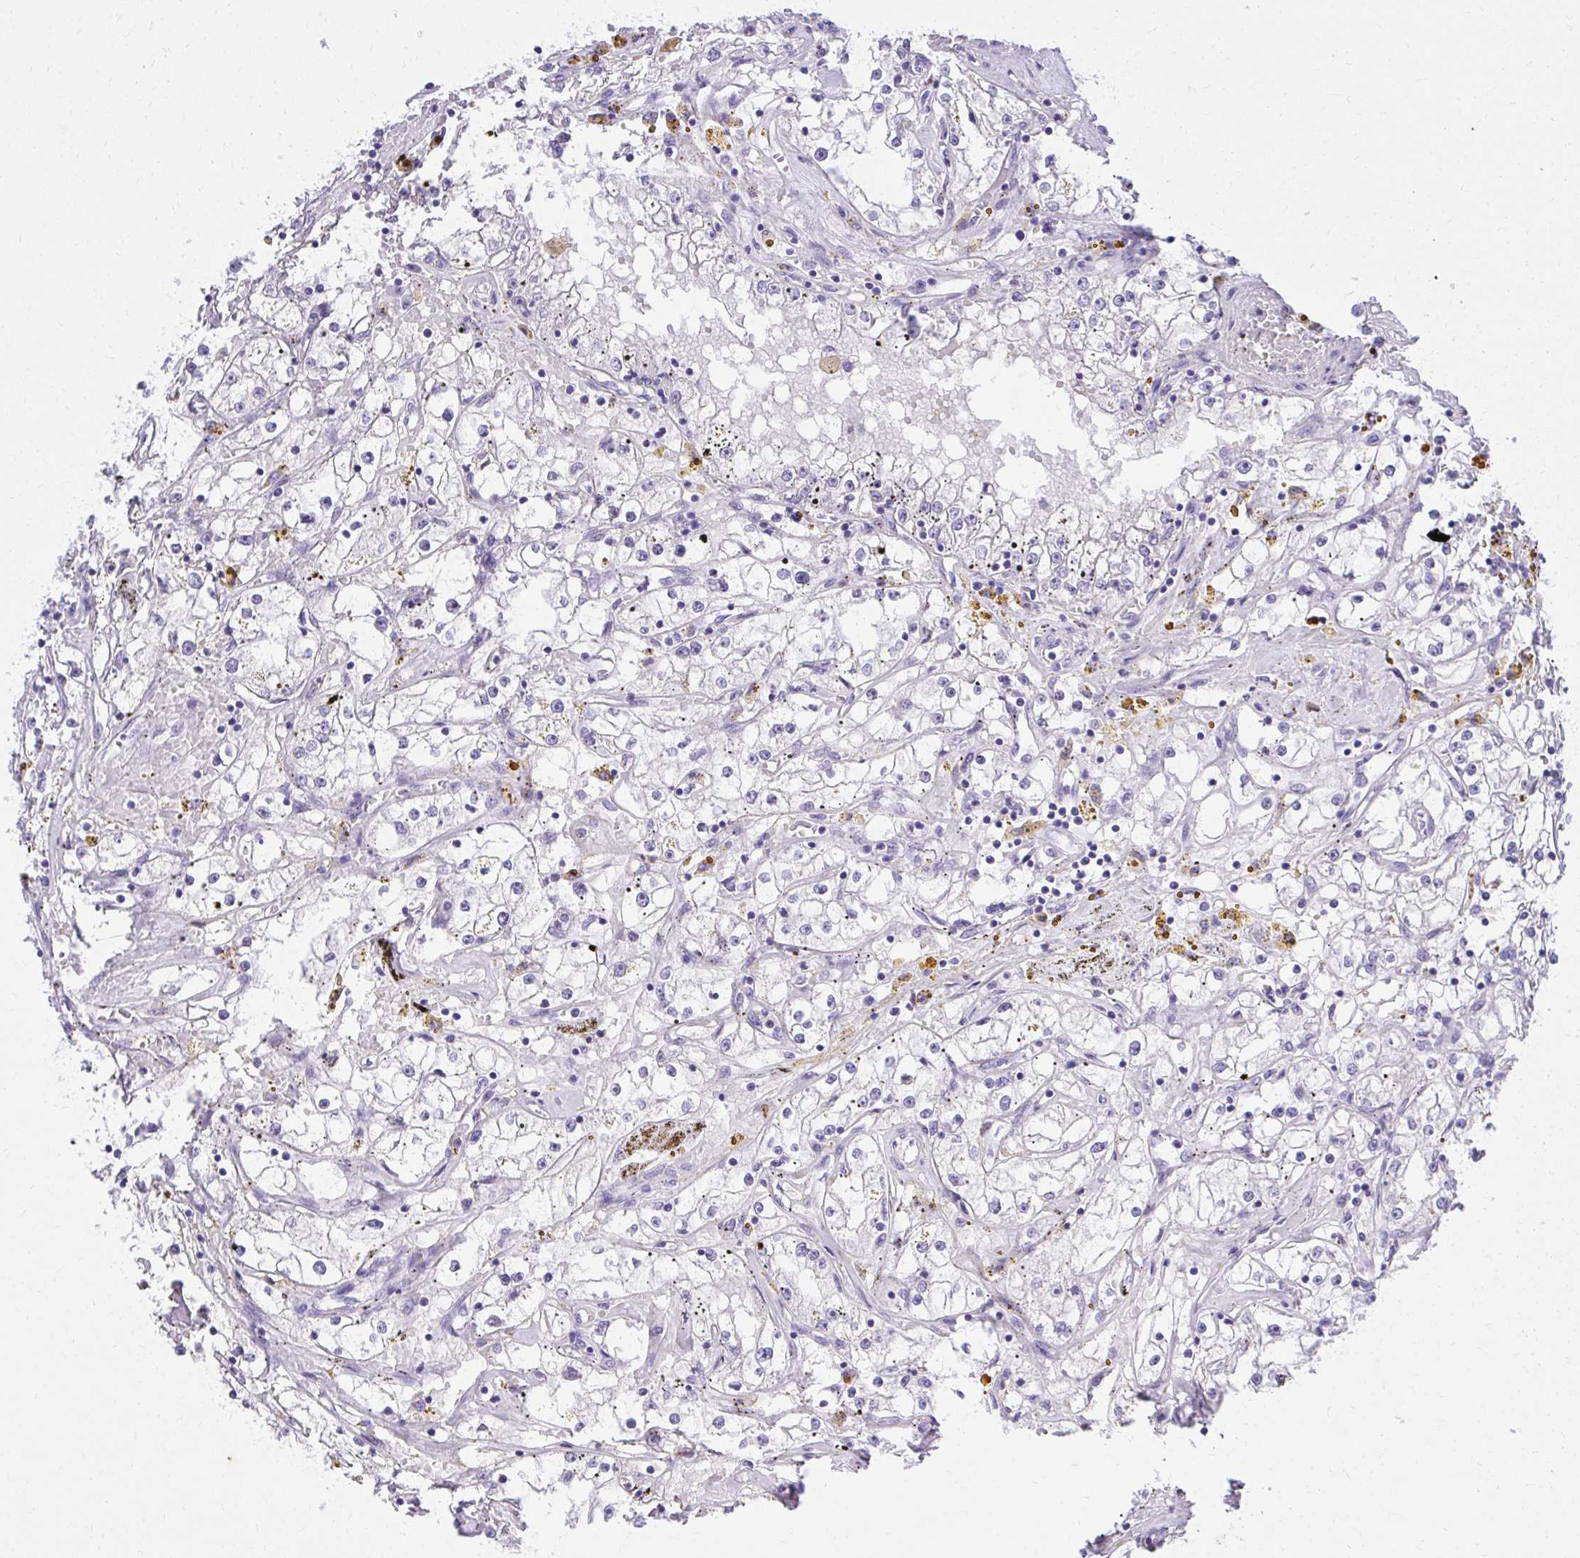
{"staining": {"intensity": "negative", "quantity": "none", "location": "none"}, "tissue": "renal cancer", "cell_type": "Tumor cells", "image_type": "cancer", "snomed": [{"axis": "morphology", "description": "Adenocarcinoma, NOS"}, {"axis": "topography", "description": "Kidney"}], "caption": "Immunohistochemistry of human renal adenocarcinoma shows no expression in tumor cells.", "gene": "KLK1", "patient": {"sex": "male", "age": 56}}